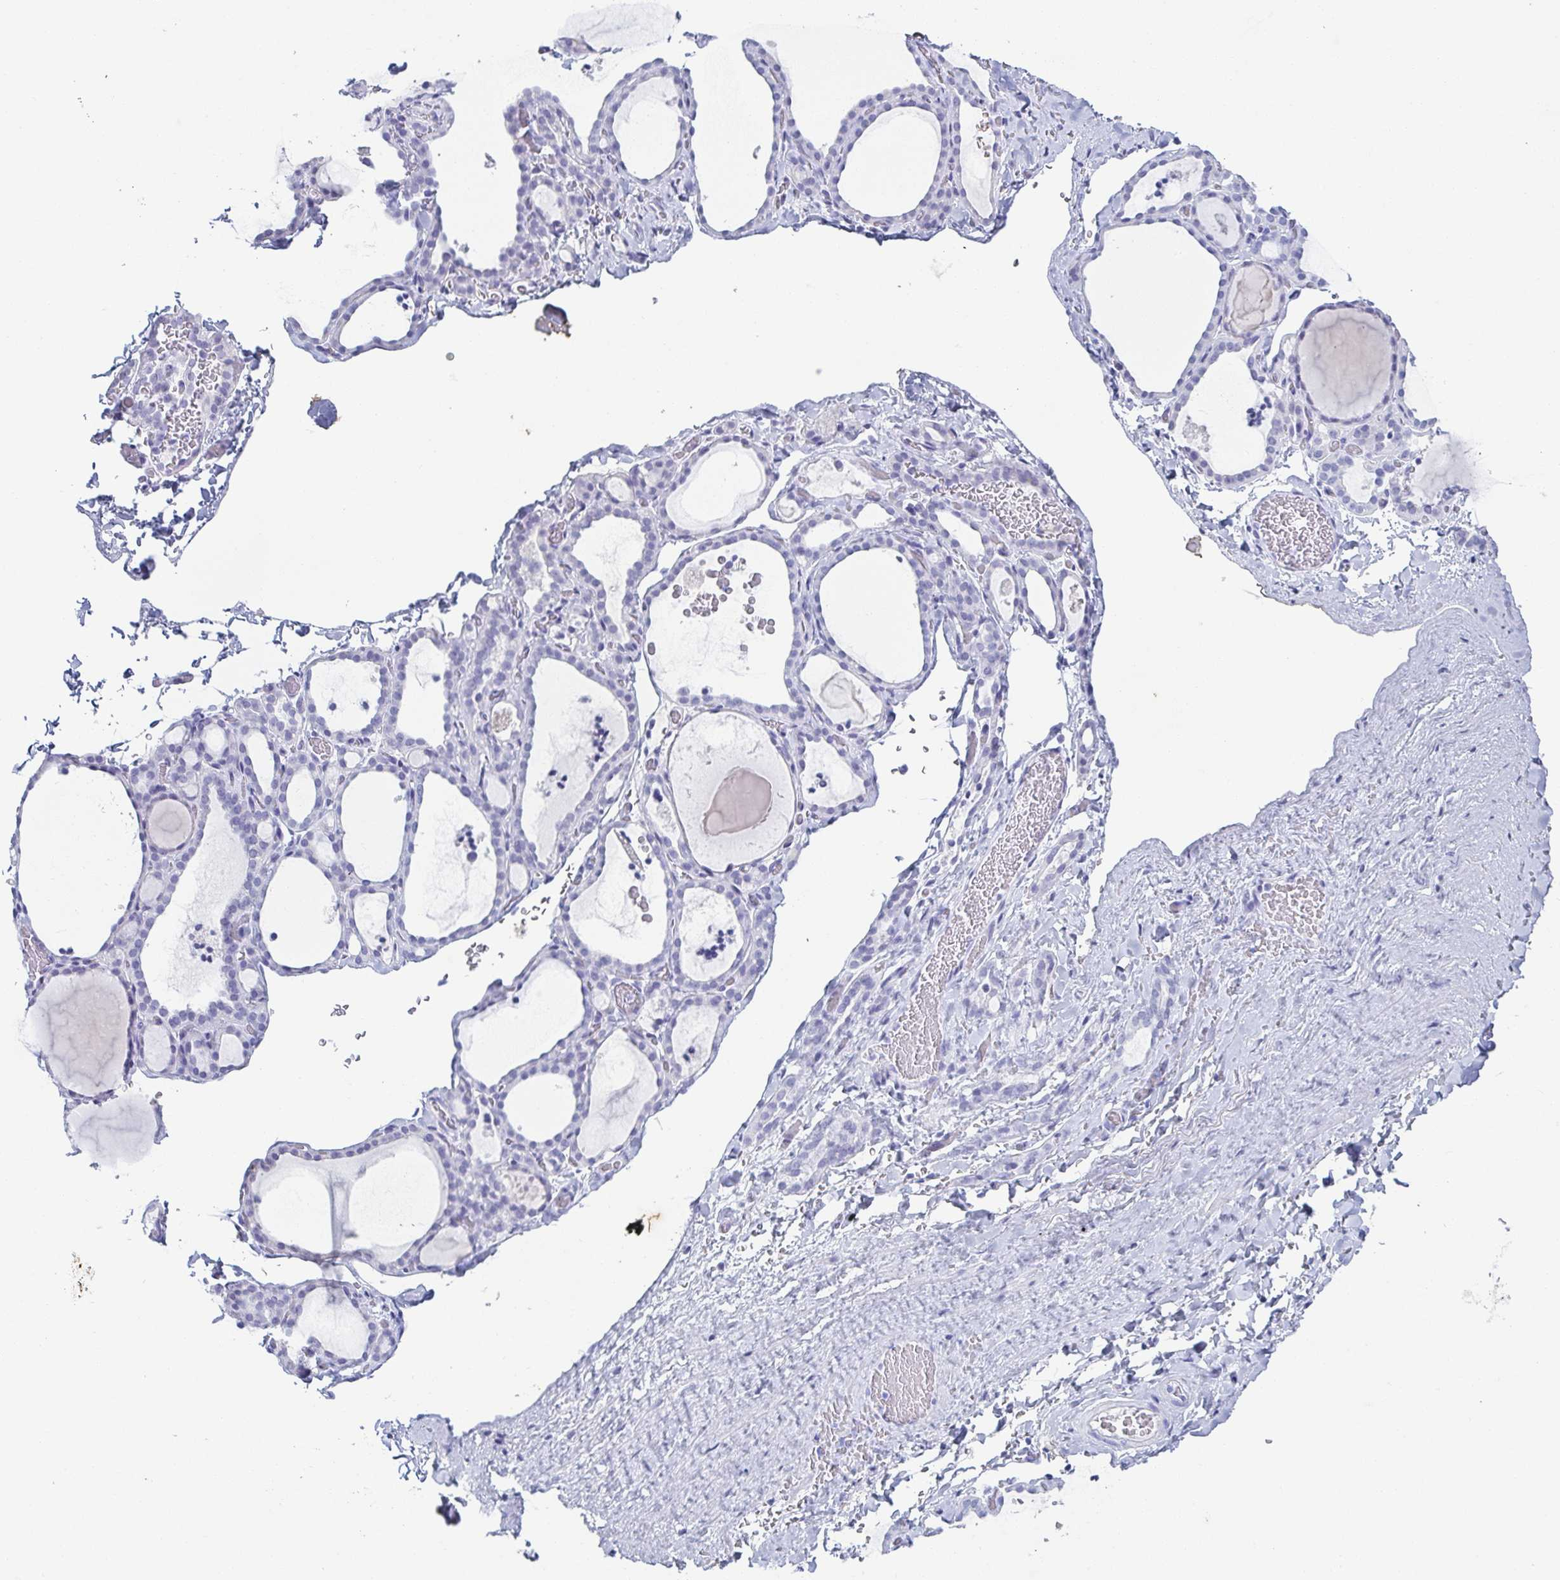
{"staining": {"intensity": "negative", "quantity": "none", "location": "none"}, "tissue": "thyroid gland", "cell_type": "Glandular cells", "image_type": "normal", "snomed": [{"axis": "morphology", "description": "Normal tissue, NOS"}, {"axis": "topography", "description": "Thyroid gland"}], "caption": "This image is of benign thyroid gland stained with IHC to label a protein in brown with the nuclei are counter-stained blue. There is no staining in glandular cells.", "gene": "ZG16B", "patient": {"sex": "female", "age": 22}}